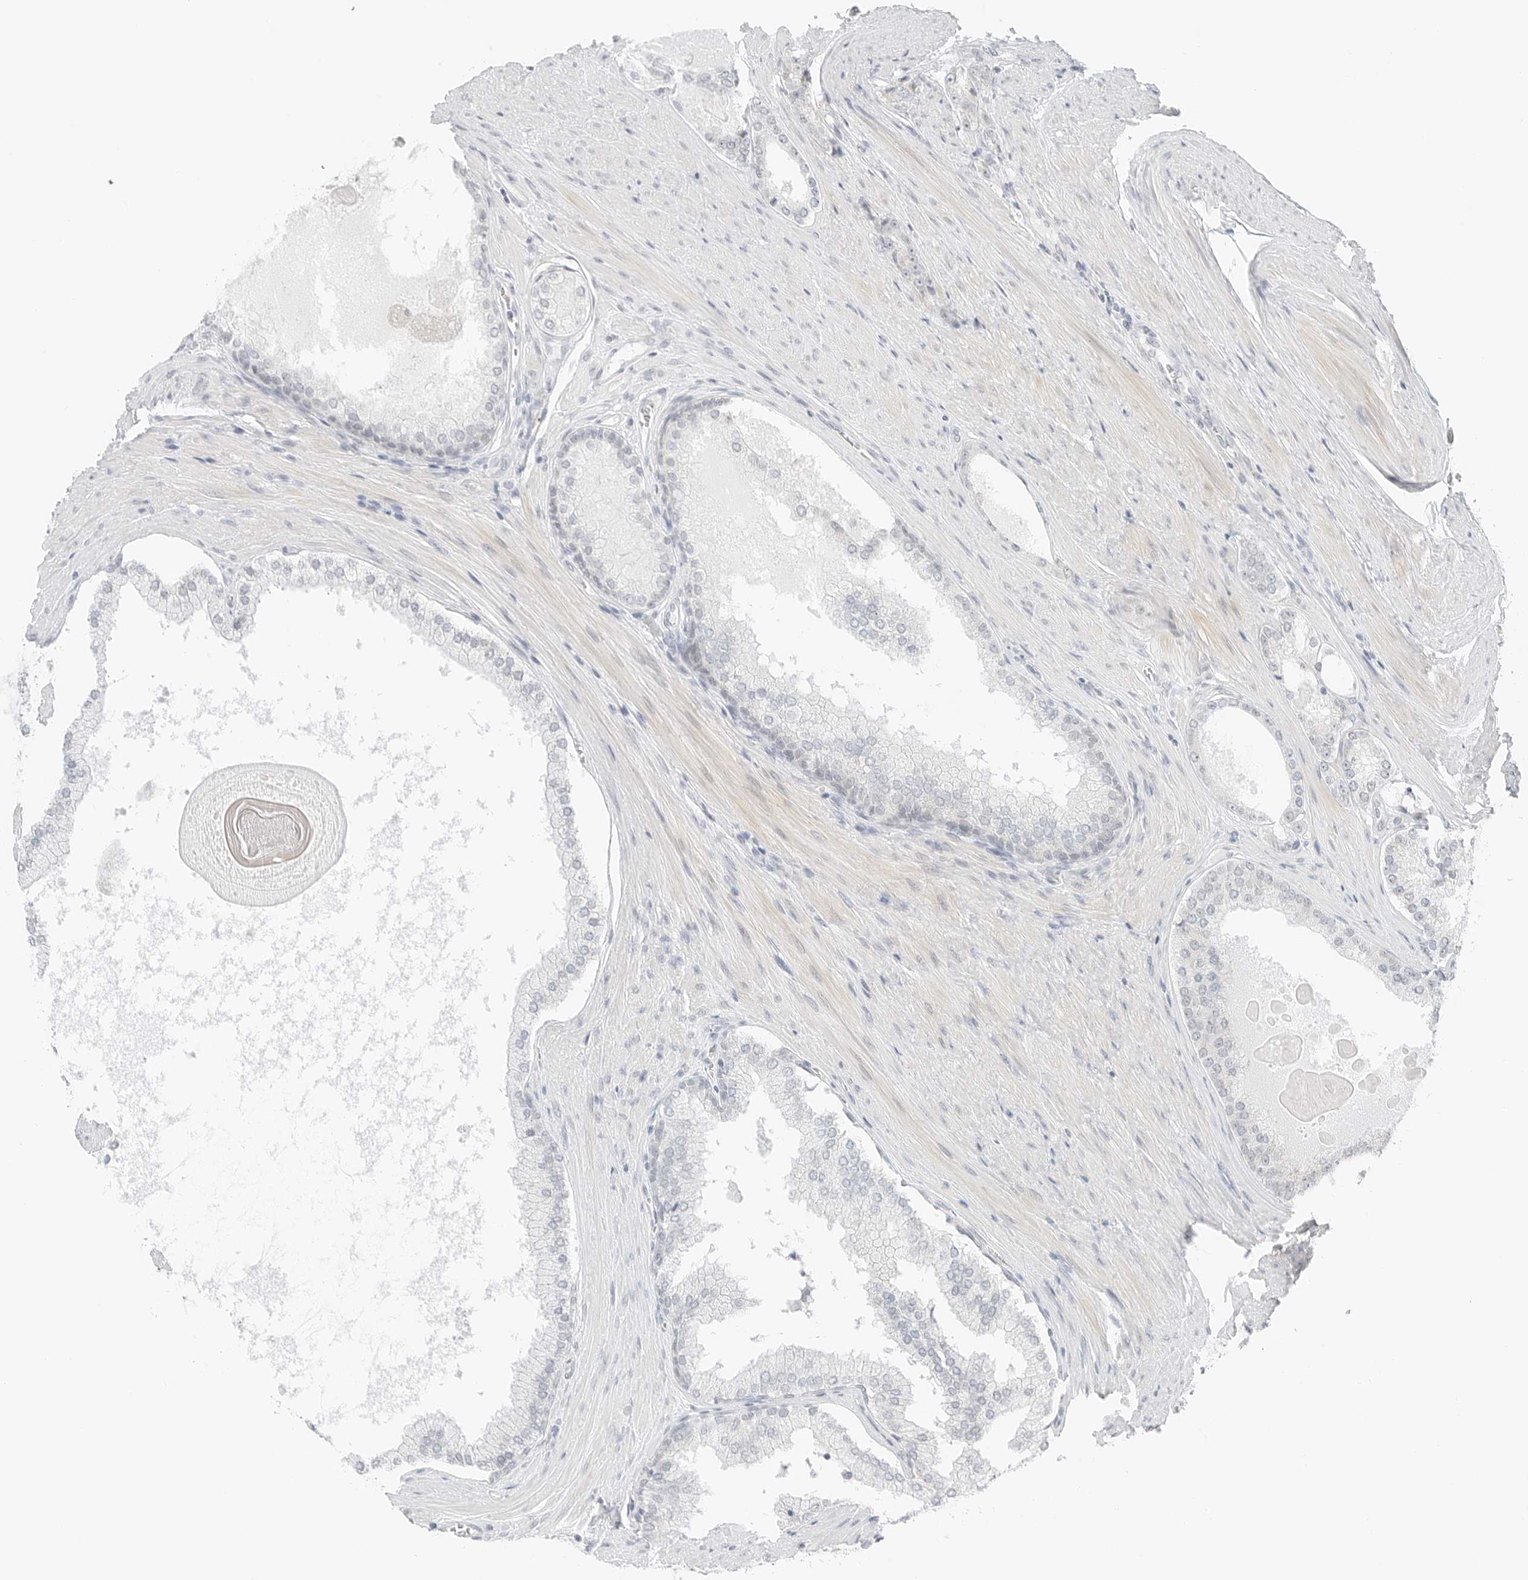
{"staining": {"intensity": "negative", "quantity": "none", "location": "none"}, "tissue": "prostate cancer", "cell_type": "Tumor cells", "image_type": "cancer", "snomed": [{"axis": "morphology", "description": "Adenocarcinoma, High grade"}, {"axis": "topography", "description": "Prostate"}], "caption": "This is an immunohistochemistry (IHC) histopathology image of prostate cancer. There is no staining in tumor cells.", "gene": "CCSAP", "patient": {"sex": "male", "age": 60}}